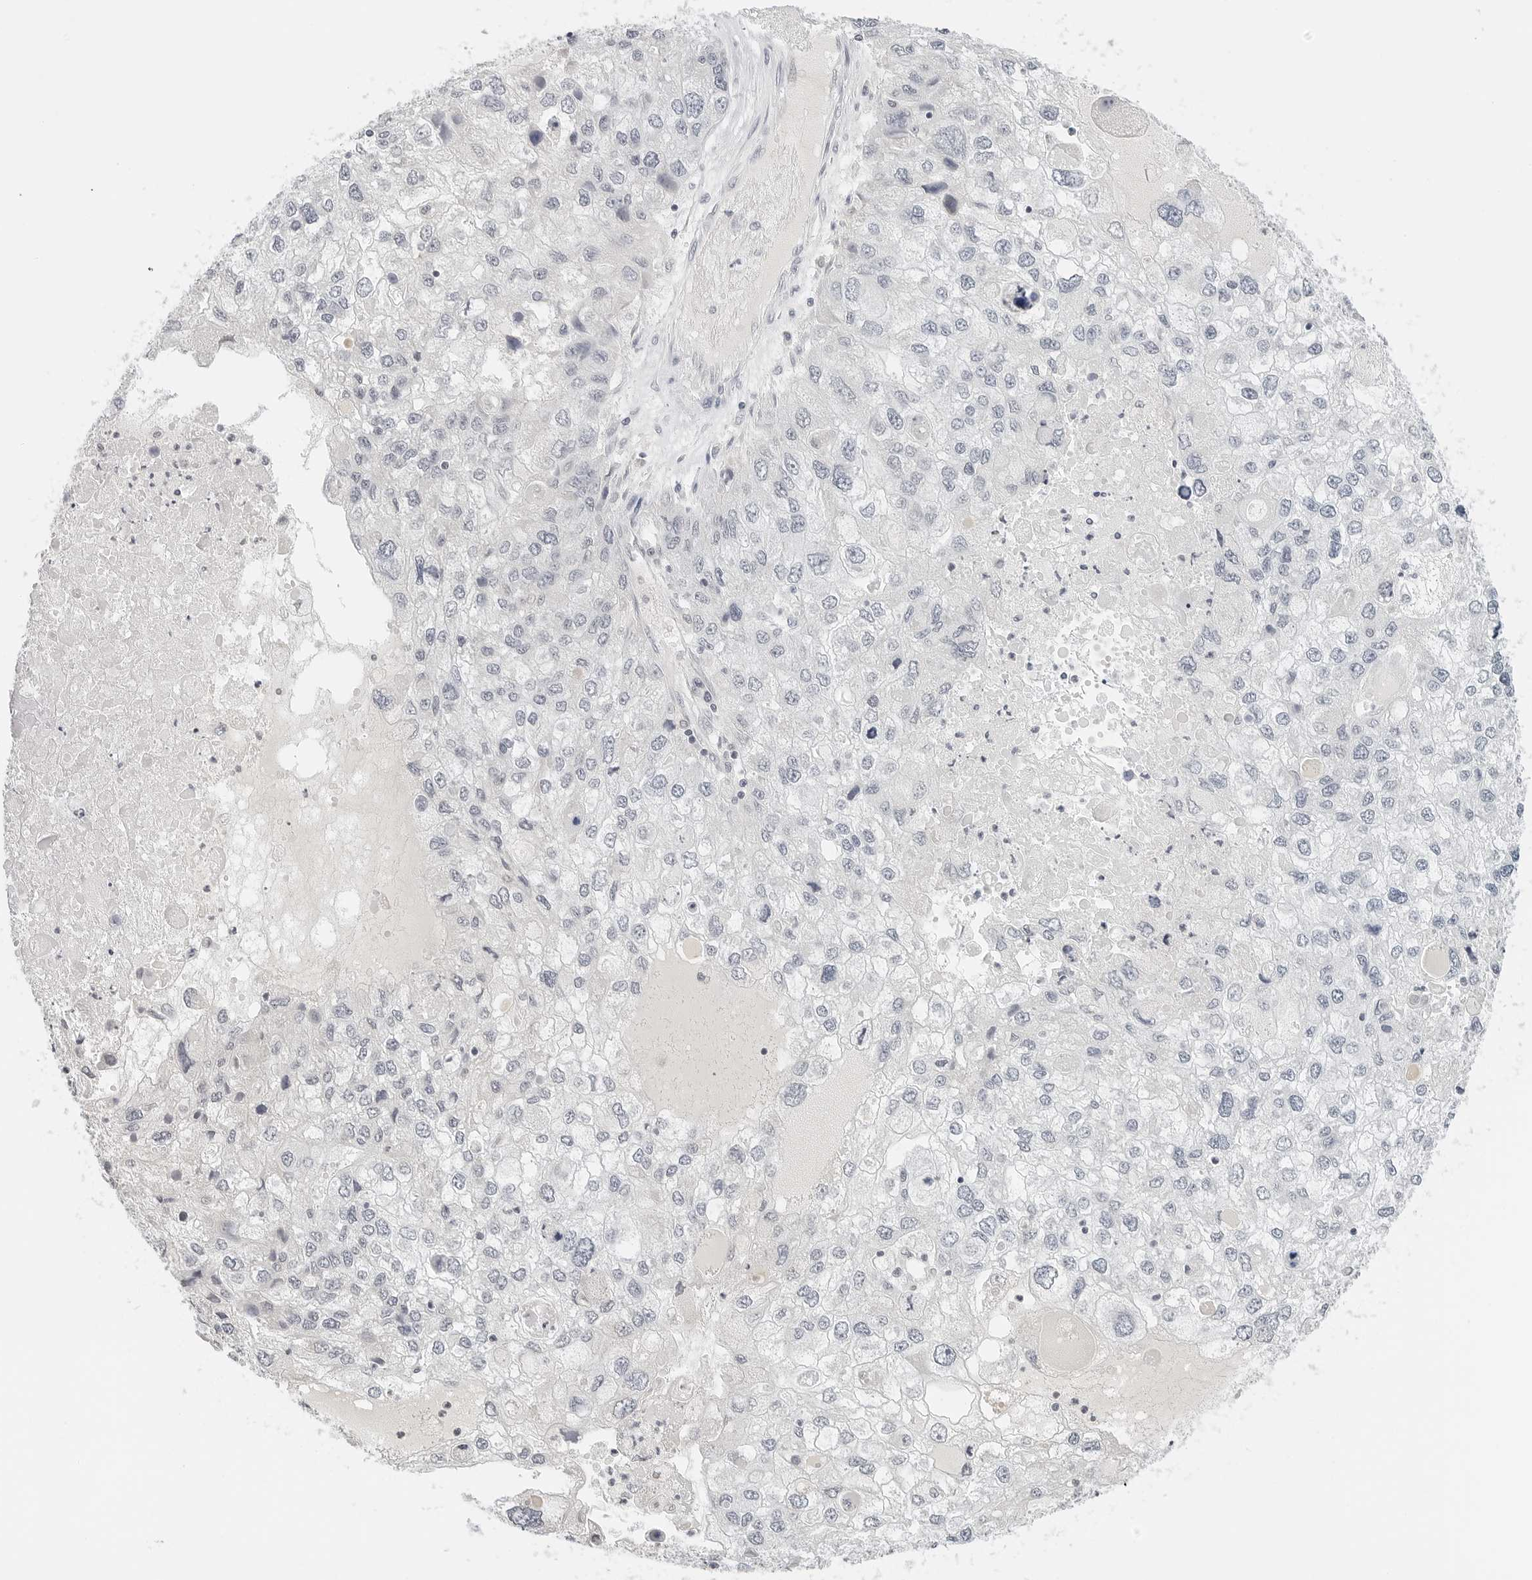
{"staining": {"intensity": "negative", "quantity": "none", "location": "none"}, "tissue": "endometrial cancer", "cell_type": "Tumor cells", "image_type": "cancer", "snomed": [{"axis": "morphology", "description": "Adenocarcinoma, NOS"}, {"axis": "topography", "description": "Endometrium"}], "caption": "IHC of human endometrial cancer (adenocarcinoma) demonstrates no expression in tumor cells.", "gene": "NEO1", "patient": {"sex": "female", "age": 49}}